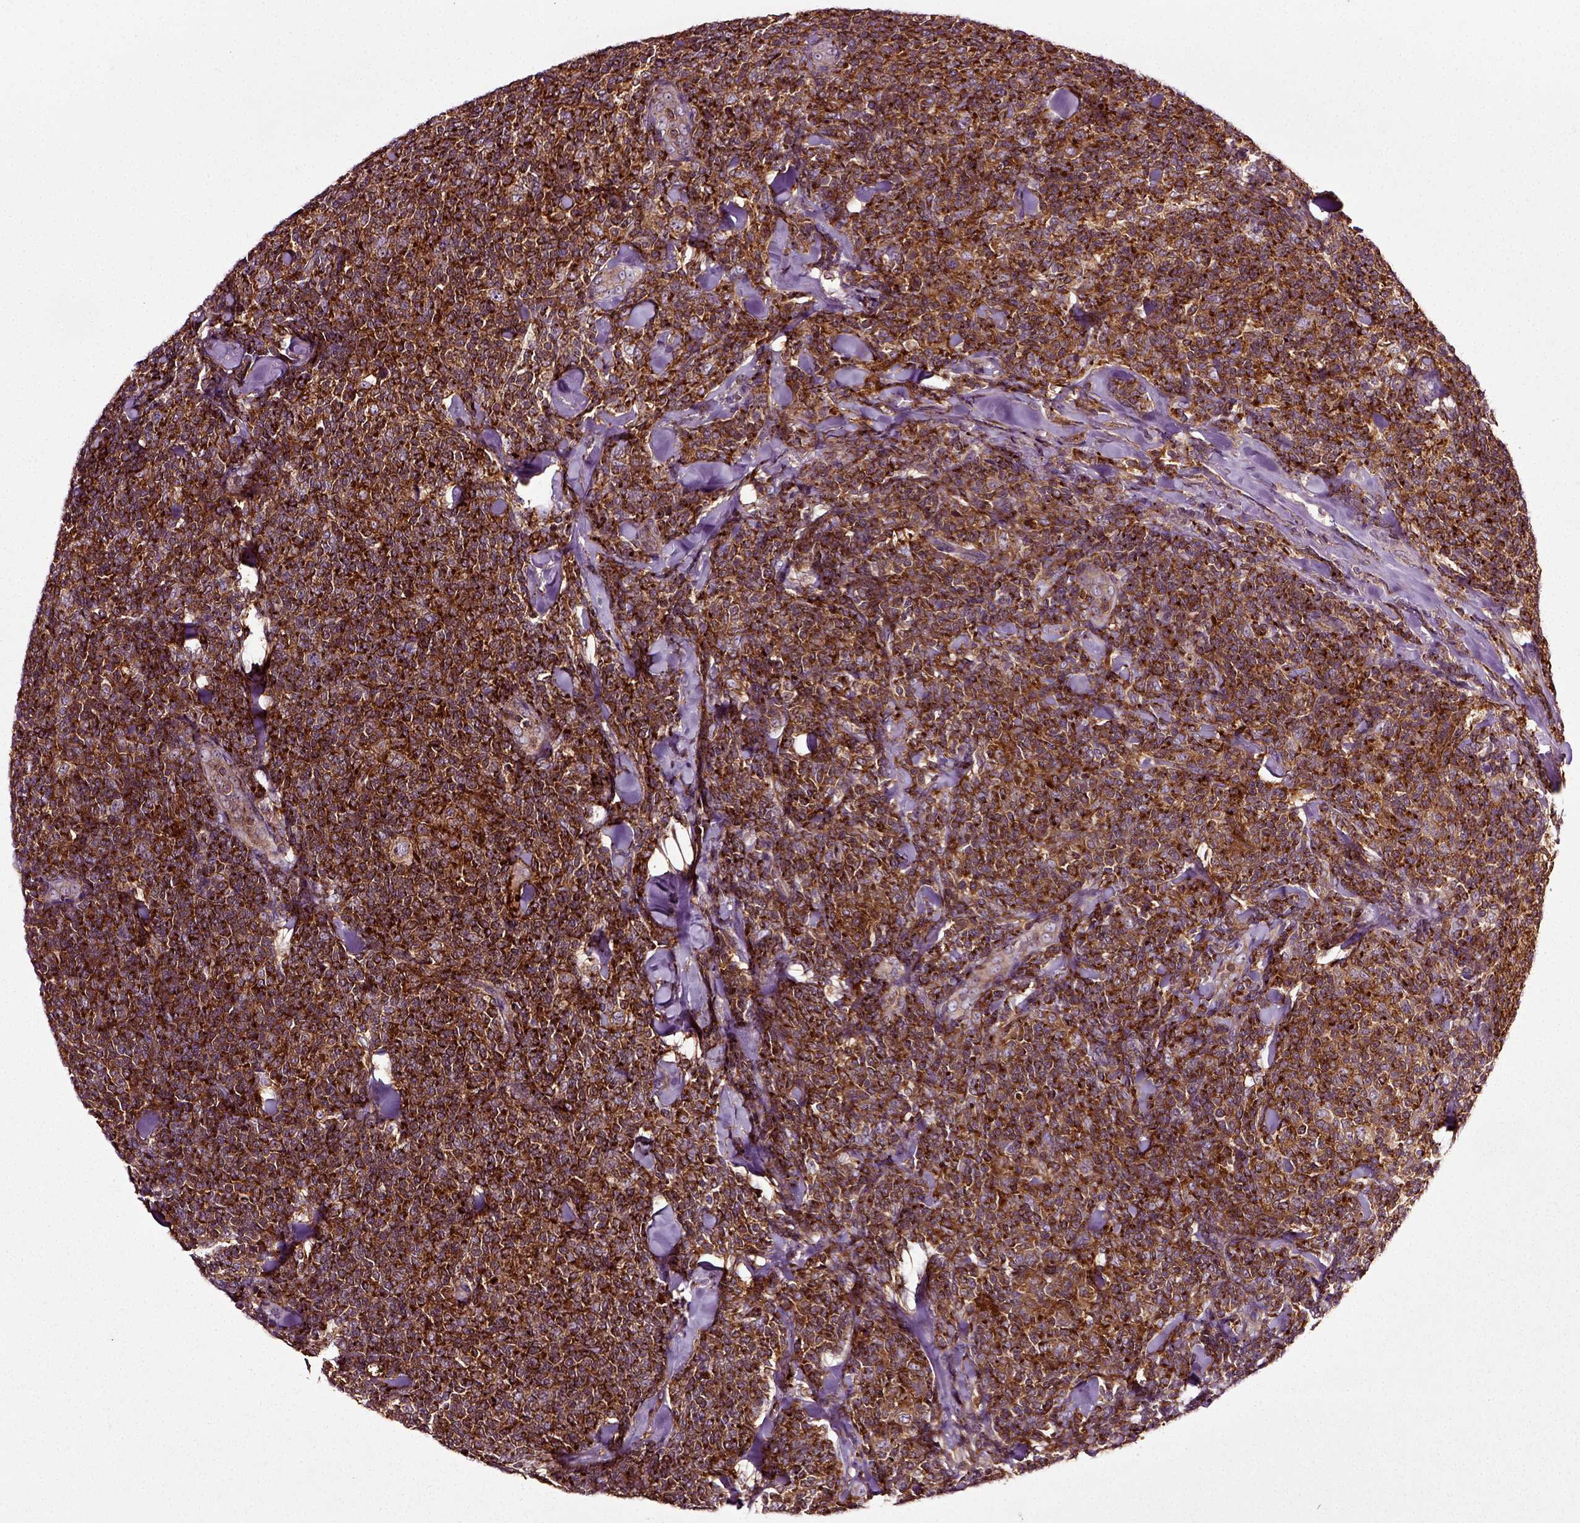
{"staining": {"intensity": "strong", "quantity": ">75%", "location": "cytoplasmic/membranous"}, "tissue": "lymphoma", "cell_type": "Tumor cells", "image_type": "cancer", "snomed": [{"axis": "morphology", "description": "Malignant lymphoma, non-Hodgkin's type, Low grade"}, {"axis": "topography", "description": "Lymph node"}], "caption": "Low-grade malignant lymphoma, non-Hodgkin's type stained with DAB (3,3'-diaminobenzidine) immunohistochemistry (IHC) exhibits high levels of strong cytoplasmic/membranous positivity in approximately >75% of tumor cells.", "gene": "RHOF", "patient": {"sex": "female", "age": 56}}